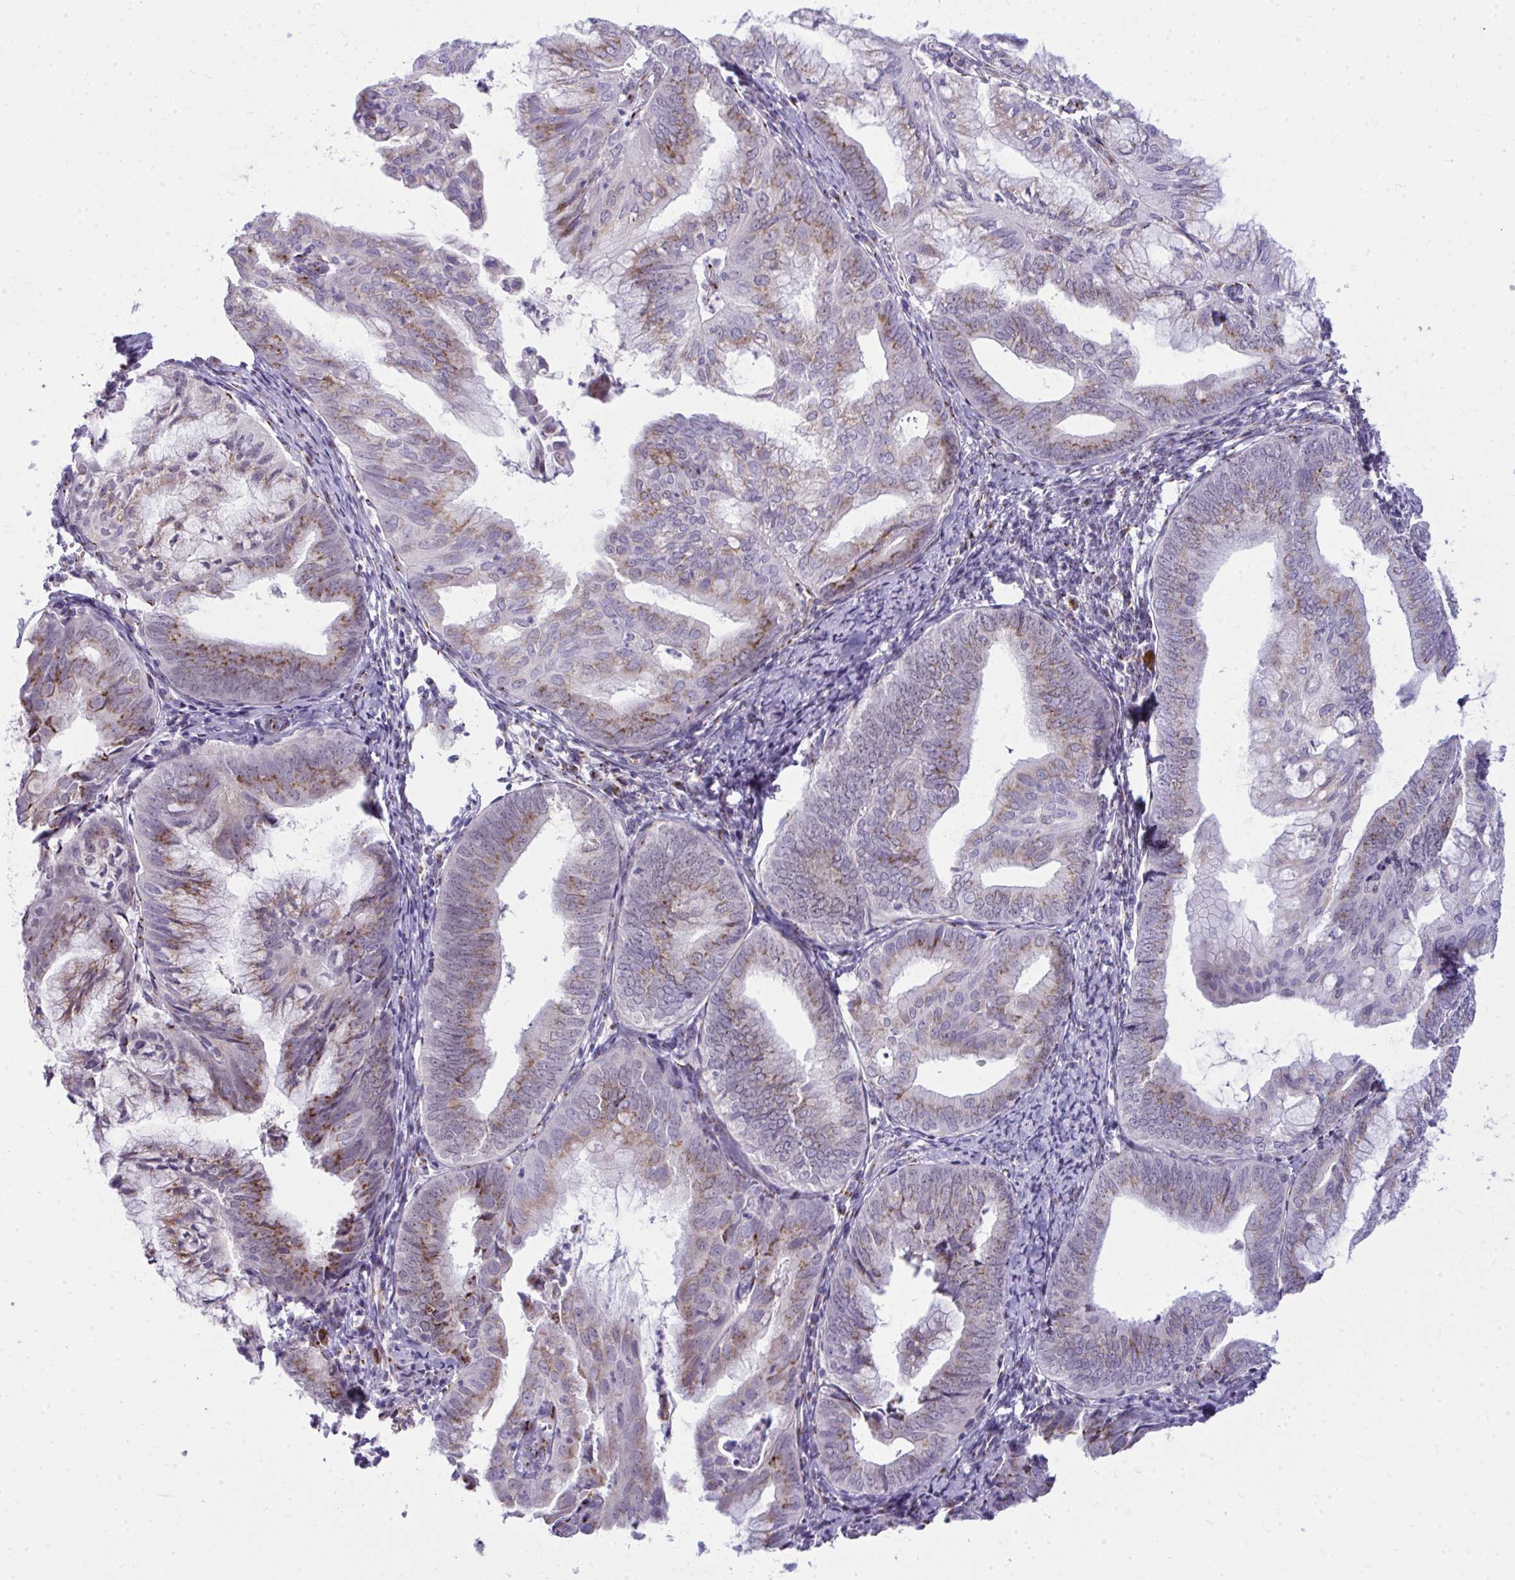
{"staining": {"intensity": "moderate", "quantity": ">75%", "location": "cytoplasmic/membranous"}, "tissue": "endometrial cancer", "cell_type": "Tumor cells", "image_type": "cancer", "snomed": [{"axis": "morphology", "description": "Adenocarcinoma, NOS"}, {"axis": "topography", "description": "Endometrium"}], "caption": "A high-resolution micrograph shows IHC staining of endometrial cancer, which displays moderate cytoplasmic/membranous staining in about >75% of tumor cells. (DAB = brown stain, brightfield microscopy at high magnification).", "gene": "DTX4", "patient": {"sex": "female", "age": 75}}